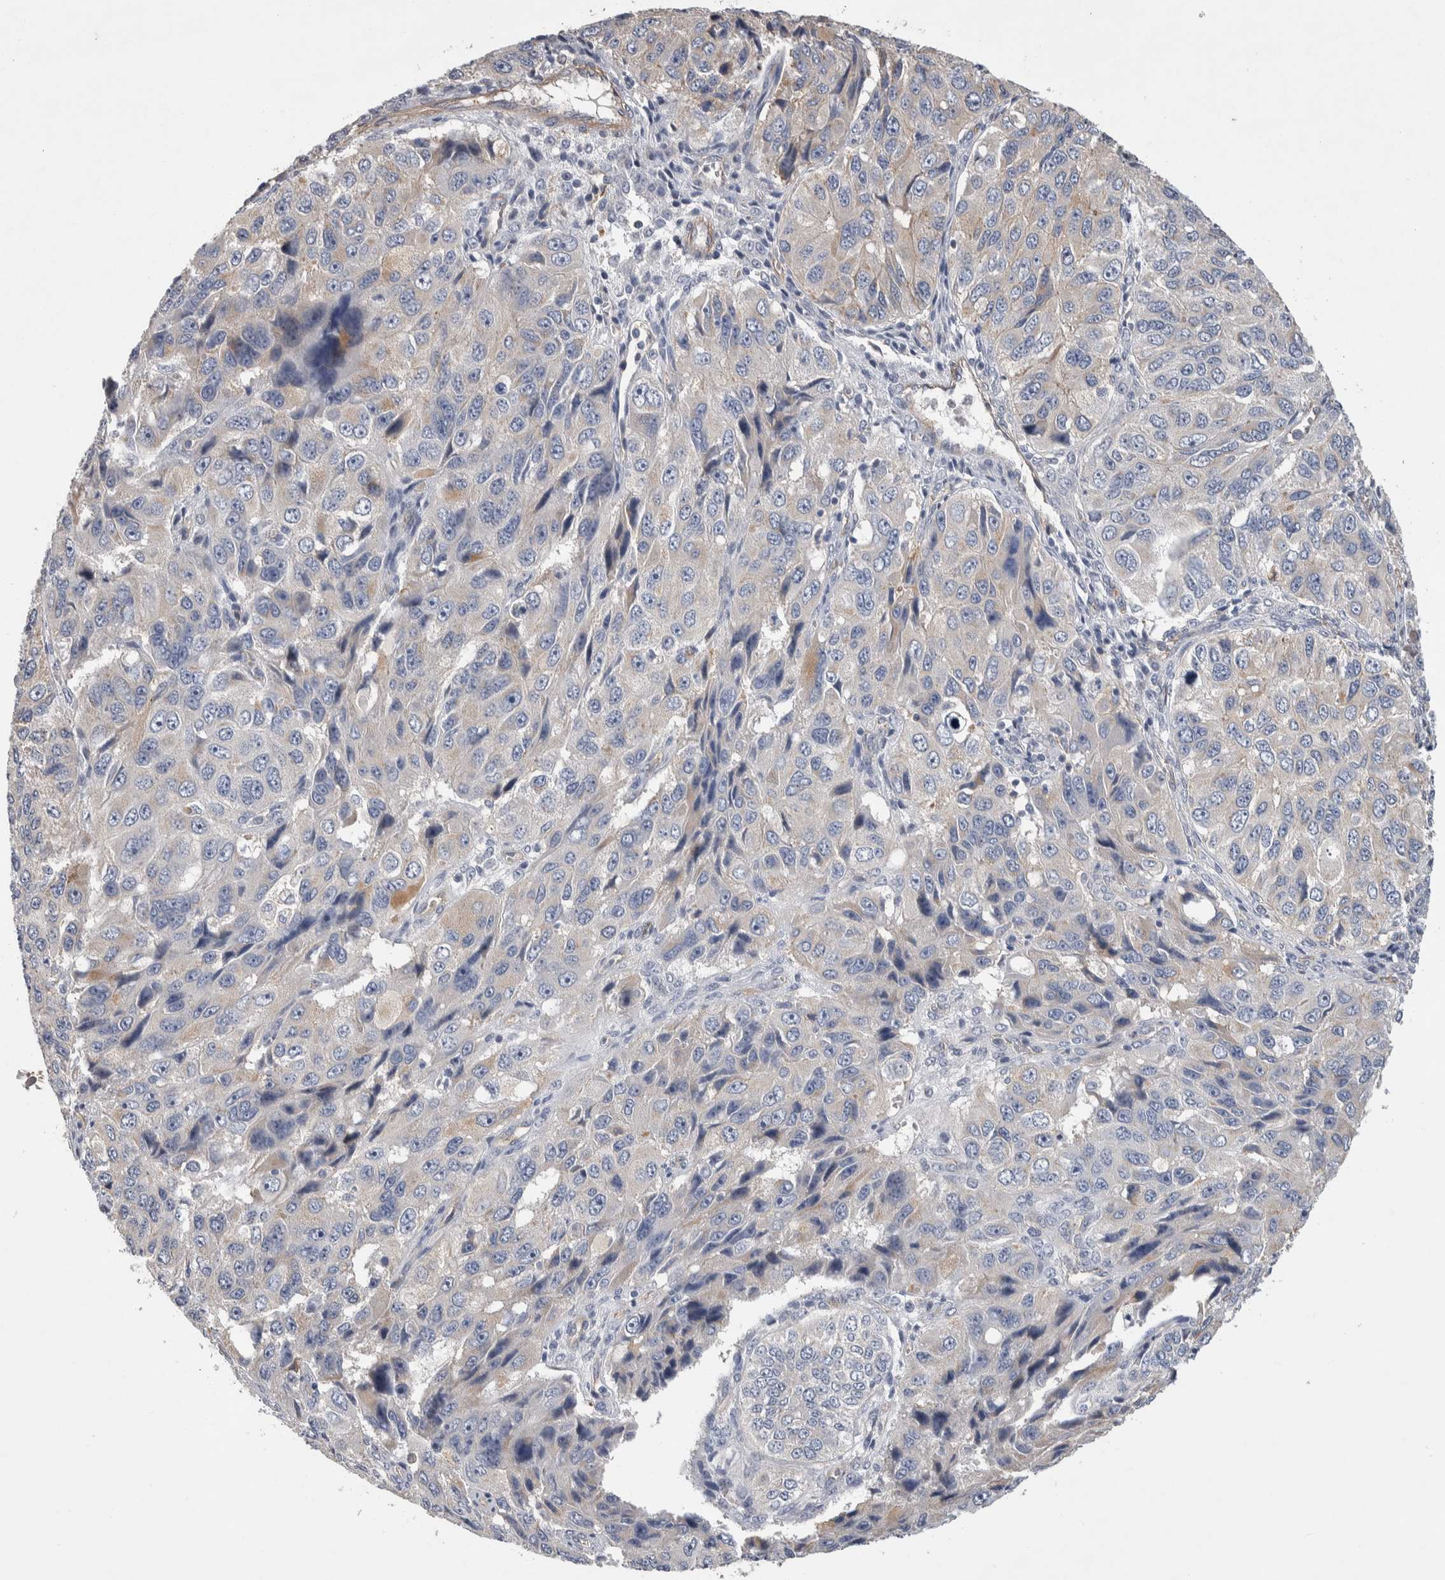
{"staining": {"intensity": "negative", "quantity": "none", "location": "none"}, "tissue": "ovarian cancer", "cell_type": "Tumor cells", "image_type": "cancer", "snomed": [{"axis": "morphology", "description": "Carcinoma, endometroid"}, {"axis": "topography", "description": "Ovary"}], "caption": "Immunohistochemistry (IHC) micrograph of human ovarian cancer (endometroid carcinoma) stained for a protein (brown), which reveals no staining in tumor cells. (Brightfield microscopy of DAB (3,3'-diaminobenzidine) immunohistochemistry (IHC) at high magnification).", "gene": "GCNA", "patient": {"sex": "female", "age": 51}}